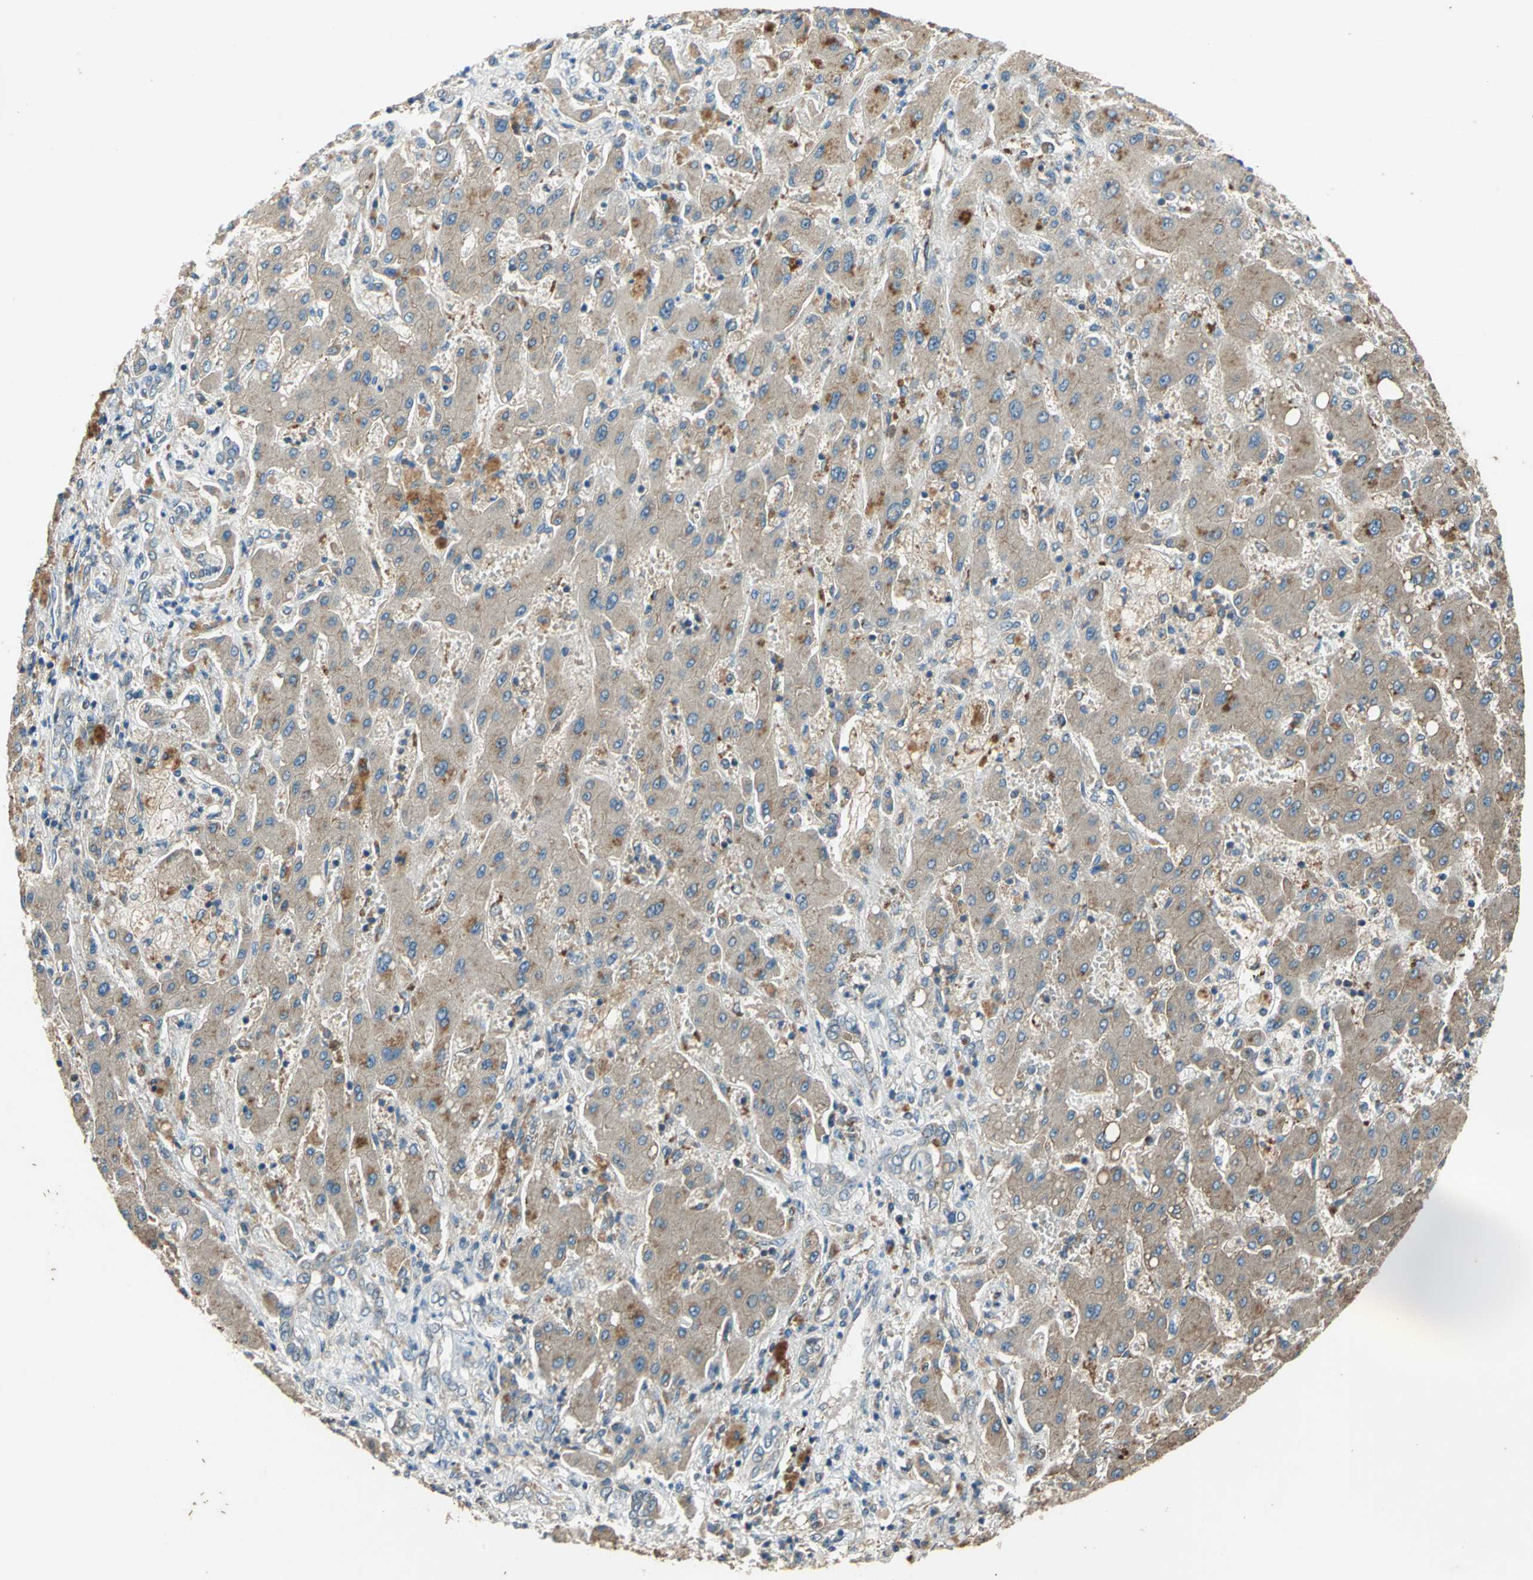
{"staining": {"intensity": "moderate", "quantity": "25%-75%", "location": "cytoplasmic/membranous"}, "tissue": "liver cancer", "cell_type": "Tumor cells", "image_type": "cancer", "snomed": [{"axis": "morphology", "description": "Cholangiocarcinoma"}, {"axis": "topography", "description": "Liver"}], "caption": "Brown immunohistochemical staining in human liver cancer exhibits moderate cytoplasmic/membranous staining in approximately 25%-75% of tumor cells.", "gene": "EMCN", "patient": {"sex": "male", "age": 50}}